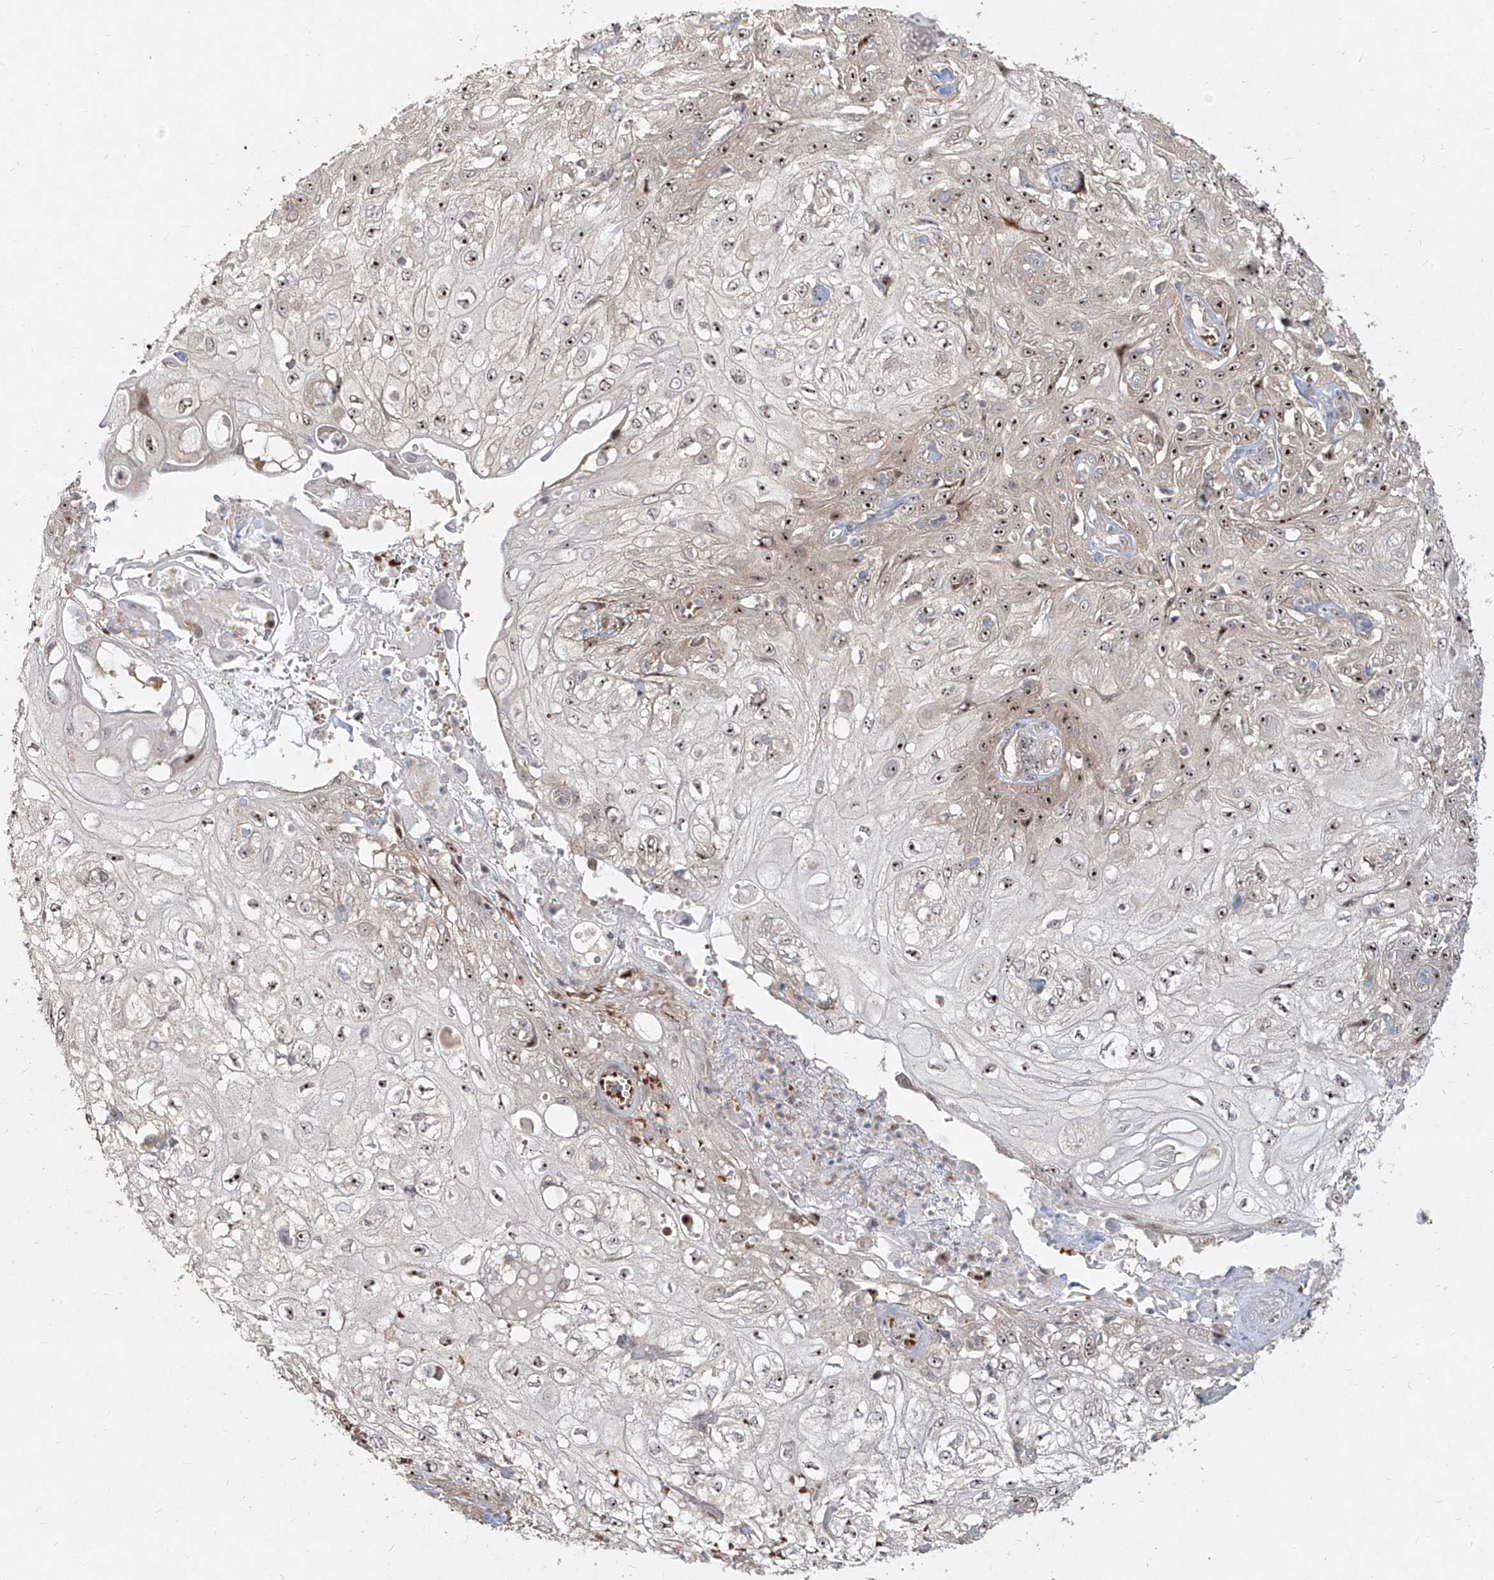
{"staining": {"intensity": "strong", "quantity": ">75%", "location": "nuclear"}, "tissue": "skin cancer", "cell_type": "Tumor cells", "image_type": "cancer", "snomed": [{"axis": "morphology", "description": "Squamous cell carcinoma, NOS"}, {"axis": "morphology", "description": "Squamous cell carcinoma, metastatic, NOS"}, {"axis": "topography", "description": "Skin"}, {"axis": "topography", "description": "Lymph node"}], "caption": "A brown stain shows strong nuclear positivity of a protein in skin cancer tumor cells.", "gene": "BYSL", "patient": {"sex": "male", "age": 75}}